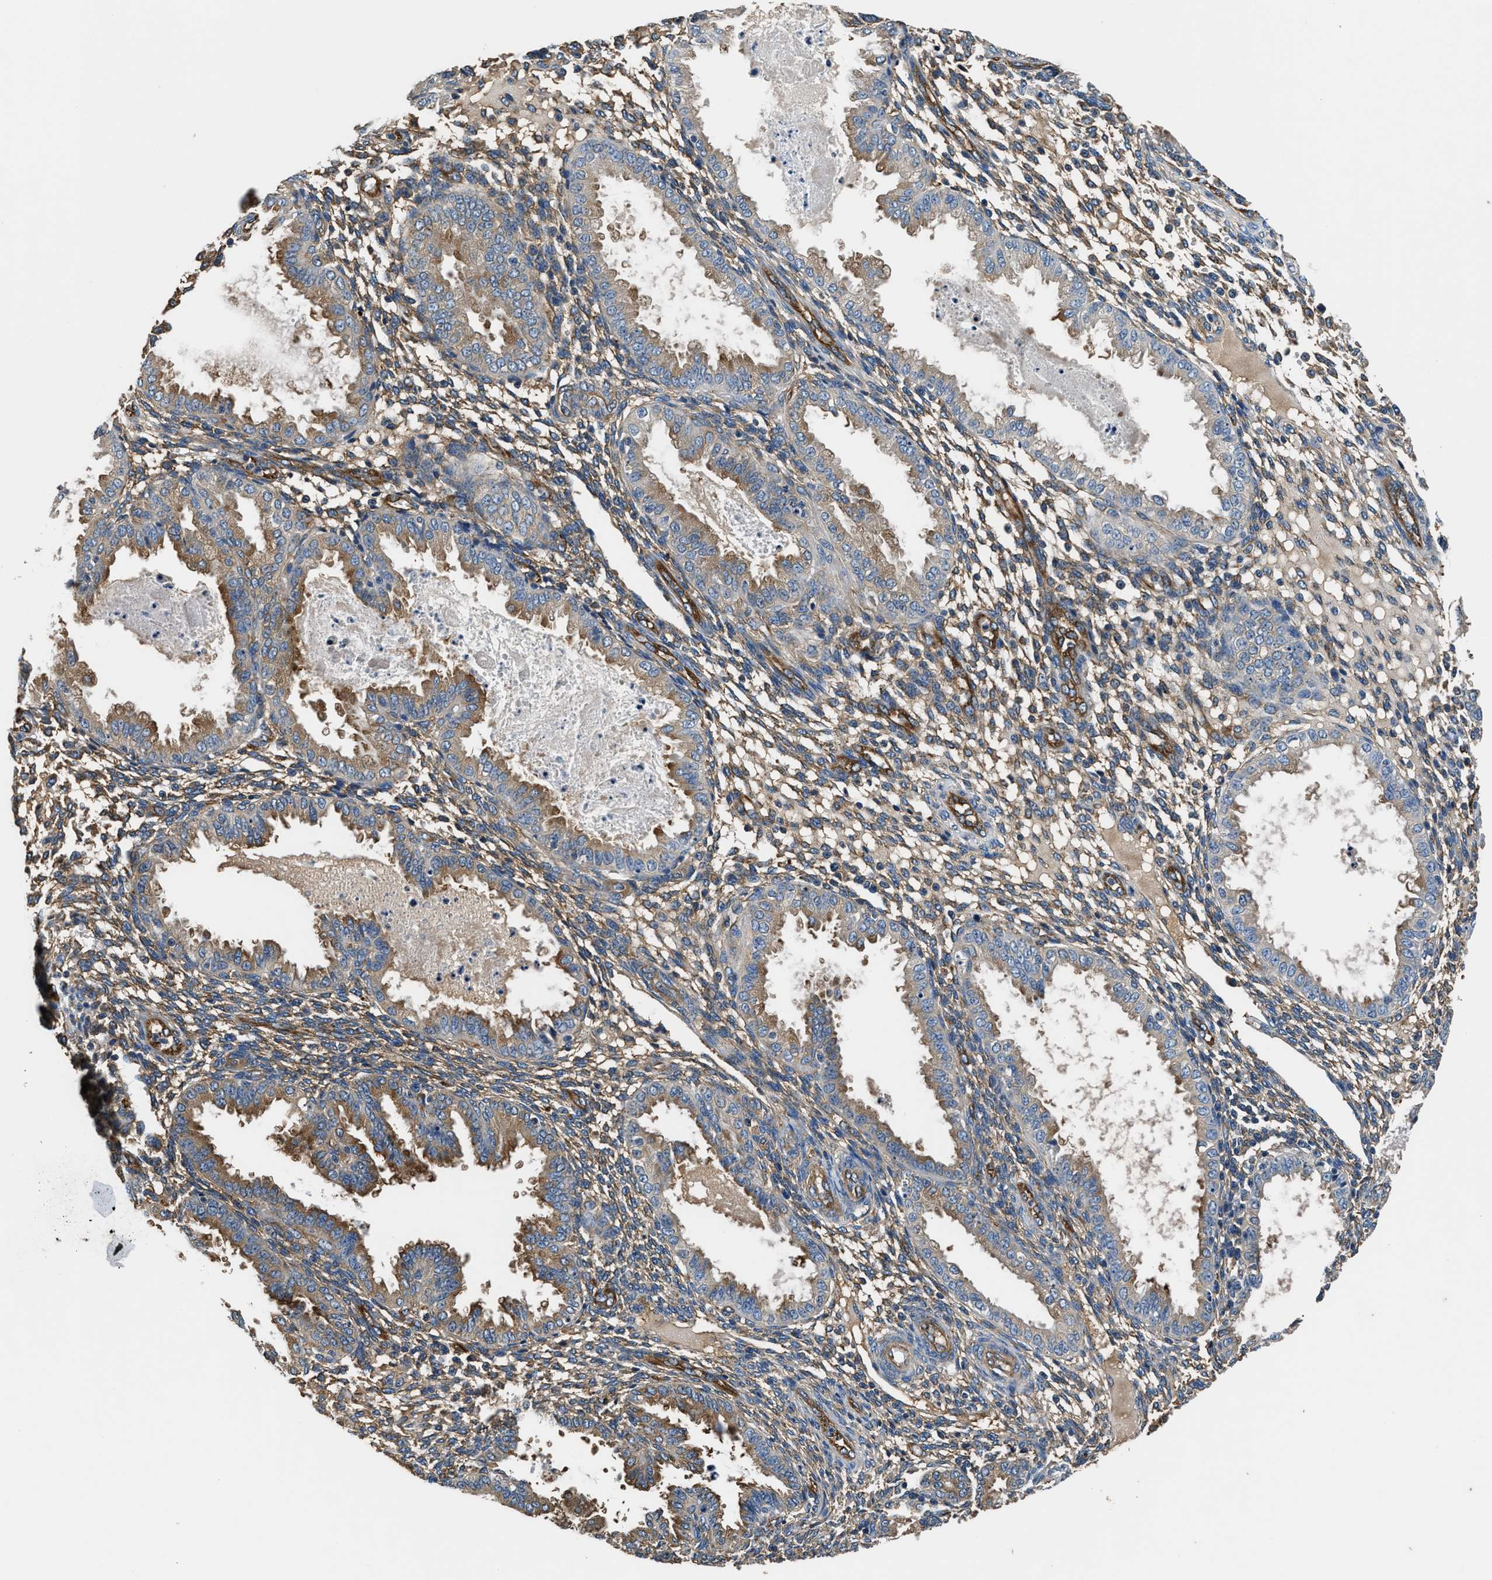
{"staining": {"intensity": "moderate", "quantity": "<25%", "location": "cytoplasmic/membranous"}, "tissue": "endometrium", "cell_type": "Cells in endometrial stroma", "image_type": "normal", "snomed": [{"axis": "morphology", "description": "Normal tissue, NOS"}, {"axis": "topography", "description": "Endometrium"}], "caption": "Human endometrium stained with a brown dye reveals moderate cytoplasmic/membranous positive positivity in approximately <25% of cells in endometrial stroma.", "gene": "EEA1", "patient": {"sex": "female", "age": 33}}